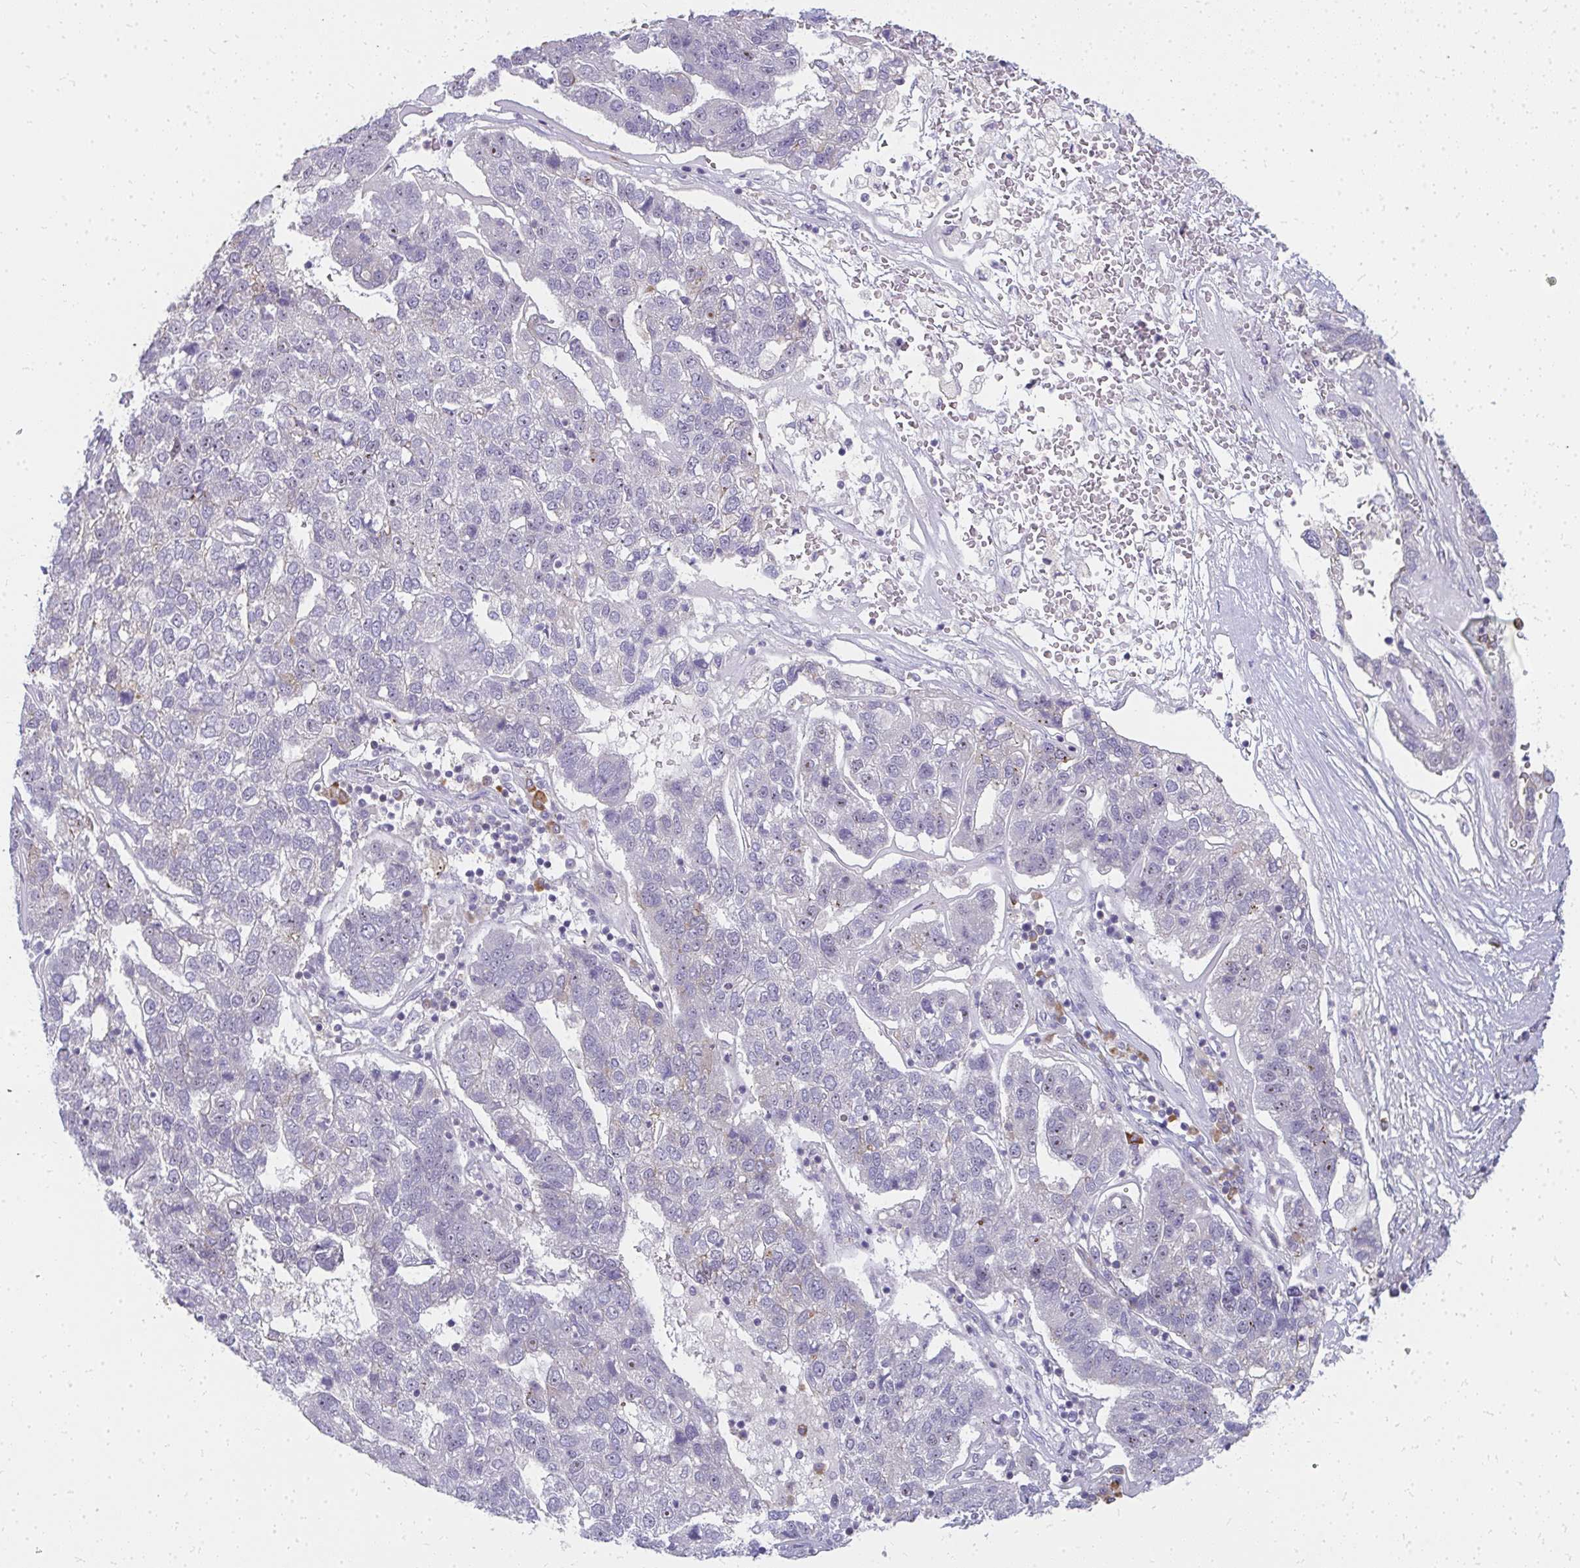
{"staining": {"intensity": "negative", "quantity": "none", "location": "none"}, "tissue": "pancreatic cancer", "cell_type": "Tumor cells", "image_type": "cancer", "snomed": [{"axis": "morphology", "description": "Adenocarcinoma, NOS"}, {"axis": "topography", "description": "Pancreas"}], "caption": "Immunohistochemistry of pancreatic cancer (adenocarcinoma) demonstrates no staining in tumor cells.", "gene": "FAM9A", "patient": {"sex": "female", "age": 61}}